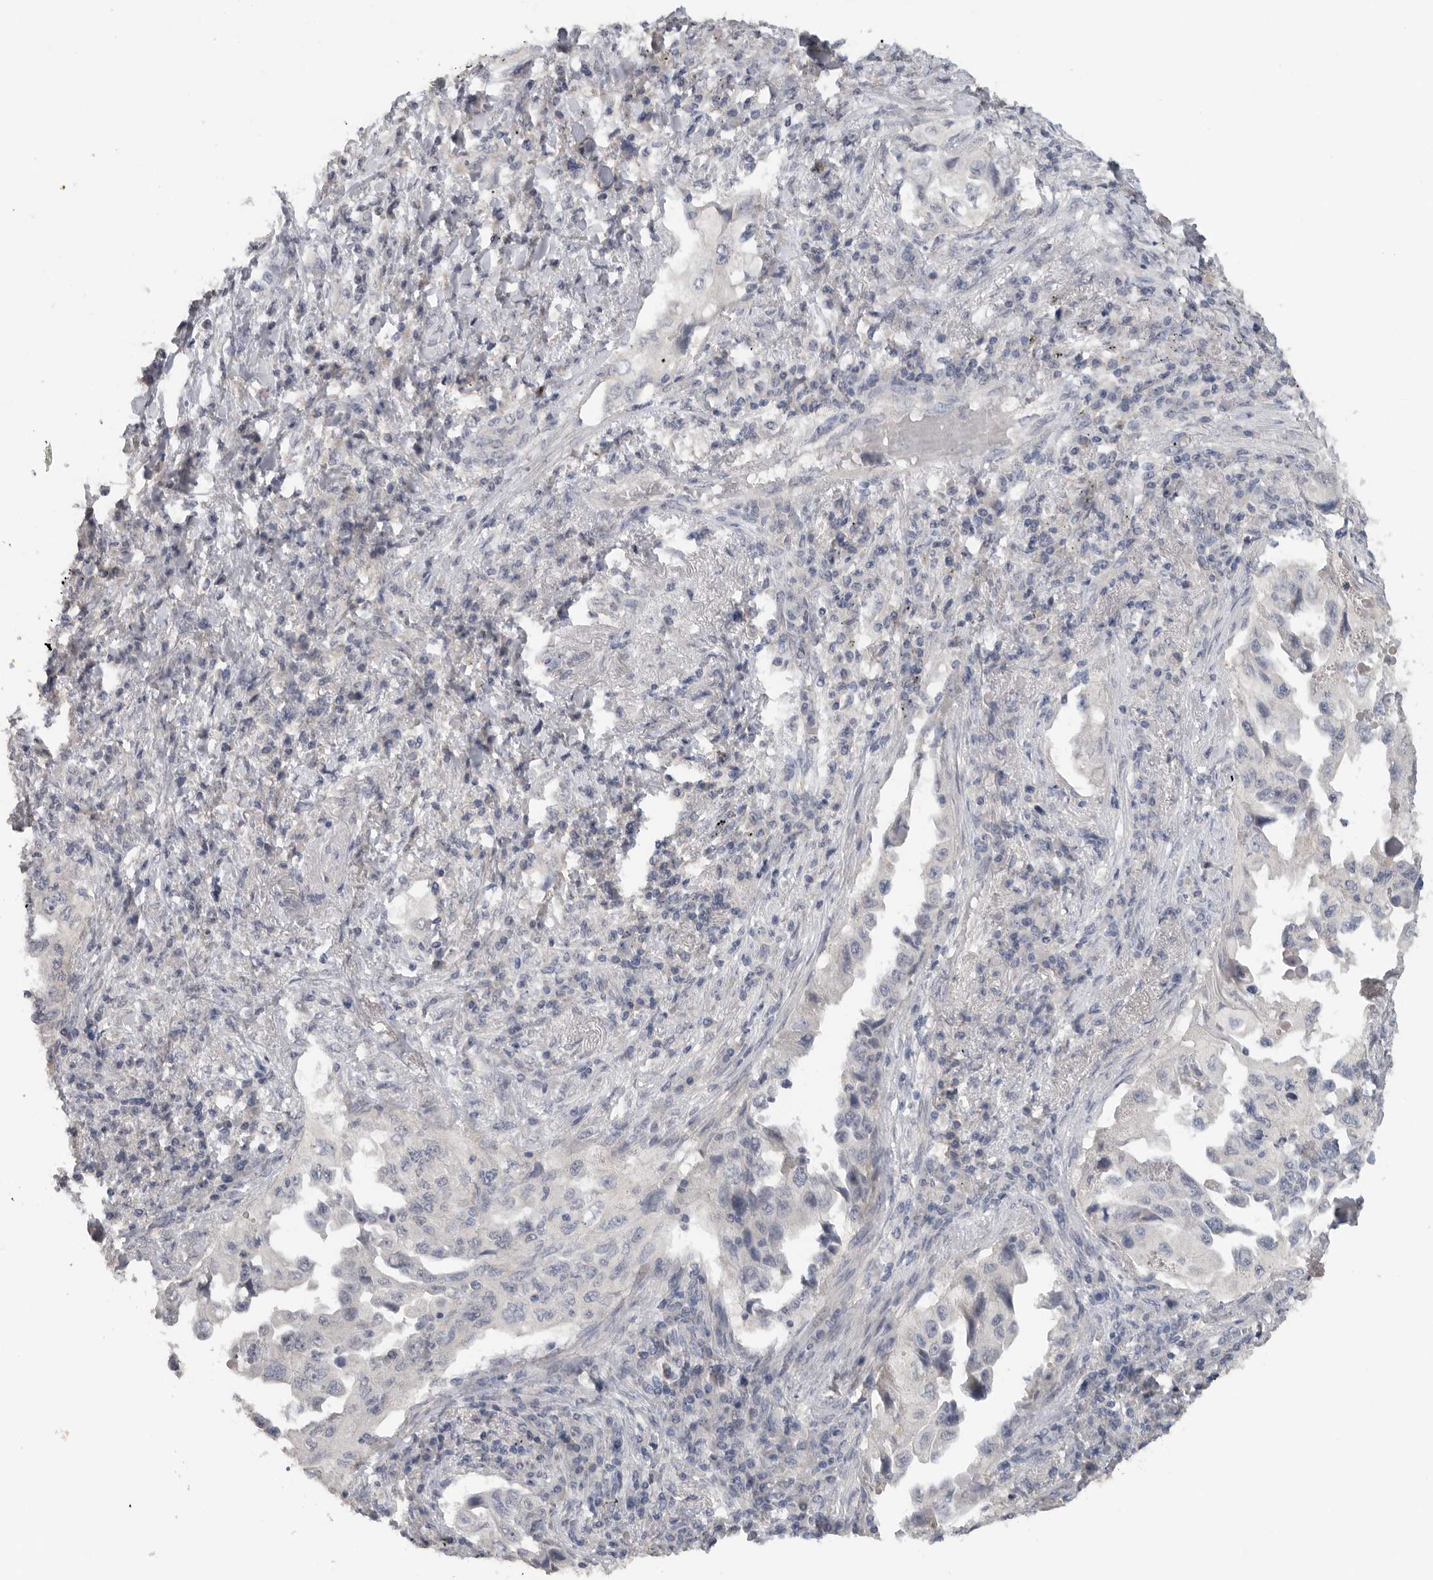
{"staining": {"intensity": "negative", "quantity": "none", "location": "none"}, "tissue": "lung cancer", "cell_type": "Tumor cells", "image_type": "cancer", "snomed": [{"axis": "morphology", "description": "Adenocarcinoma, NOS"}, {"axis": "topography", "description": "Lung"}], "caption": "Tumor cells show no significant protein expression in adenocarcinoma (lung). The staining was performed using DAB to visualize the protein expression in brown, while the nuclei were stained in blue with hematoxylin (Magnification: 20x).", "gene": "REG4", "patient": {"sex": "female", "age": 51}}